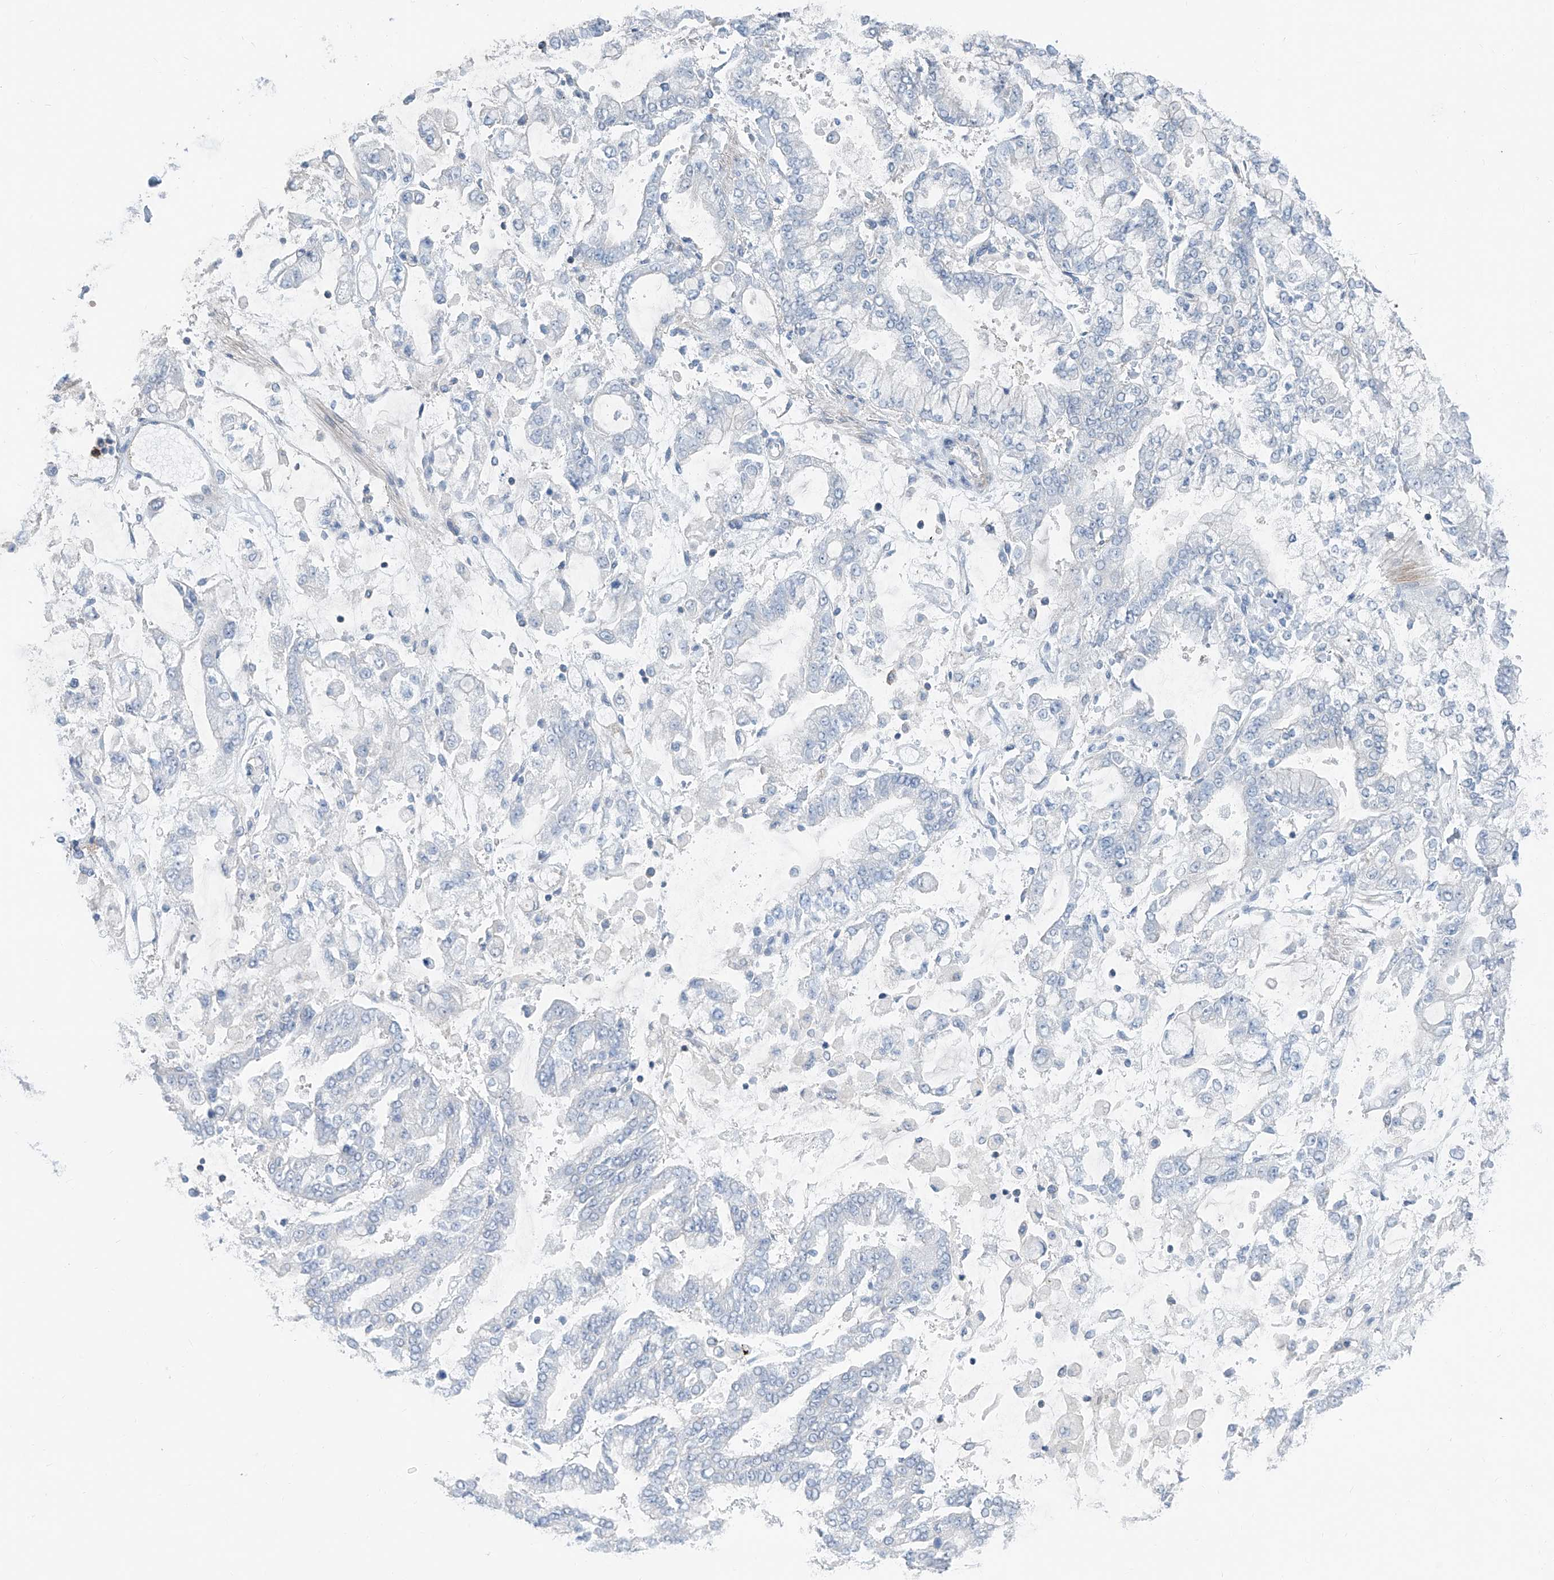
{"staining": {"intensity": "negative", "quantity": "none", "location": "none"}, "tissue": "stomach cancer", "cell_type": "Tumor cells", "image_type": "cancer", "snomed": [{"axis": "morphology", "description": "Normal tissue, NOS"}, {"axis": "morphology", "description": "Adenocarcinoma, NOS"}, {"axis": "topography", "description": "Stomach, upper"}, {"axis": "topography", "description": "Stomach"}], "caption": "The IHC photomicrograph has no significant positivity in tumor cells of stomach cancer tissue.", "gene": "ANKRD34A", "patient": {"sex": "male", "age": 76}}